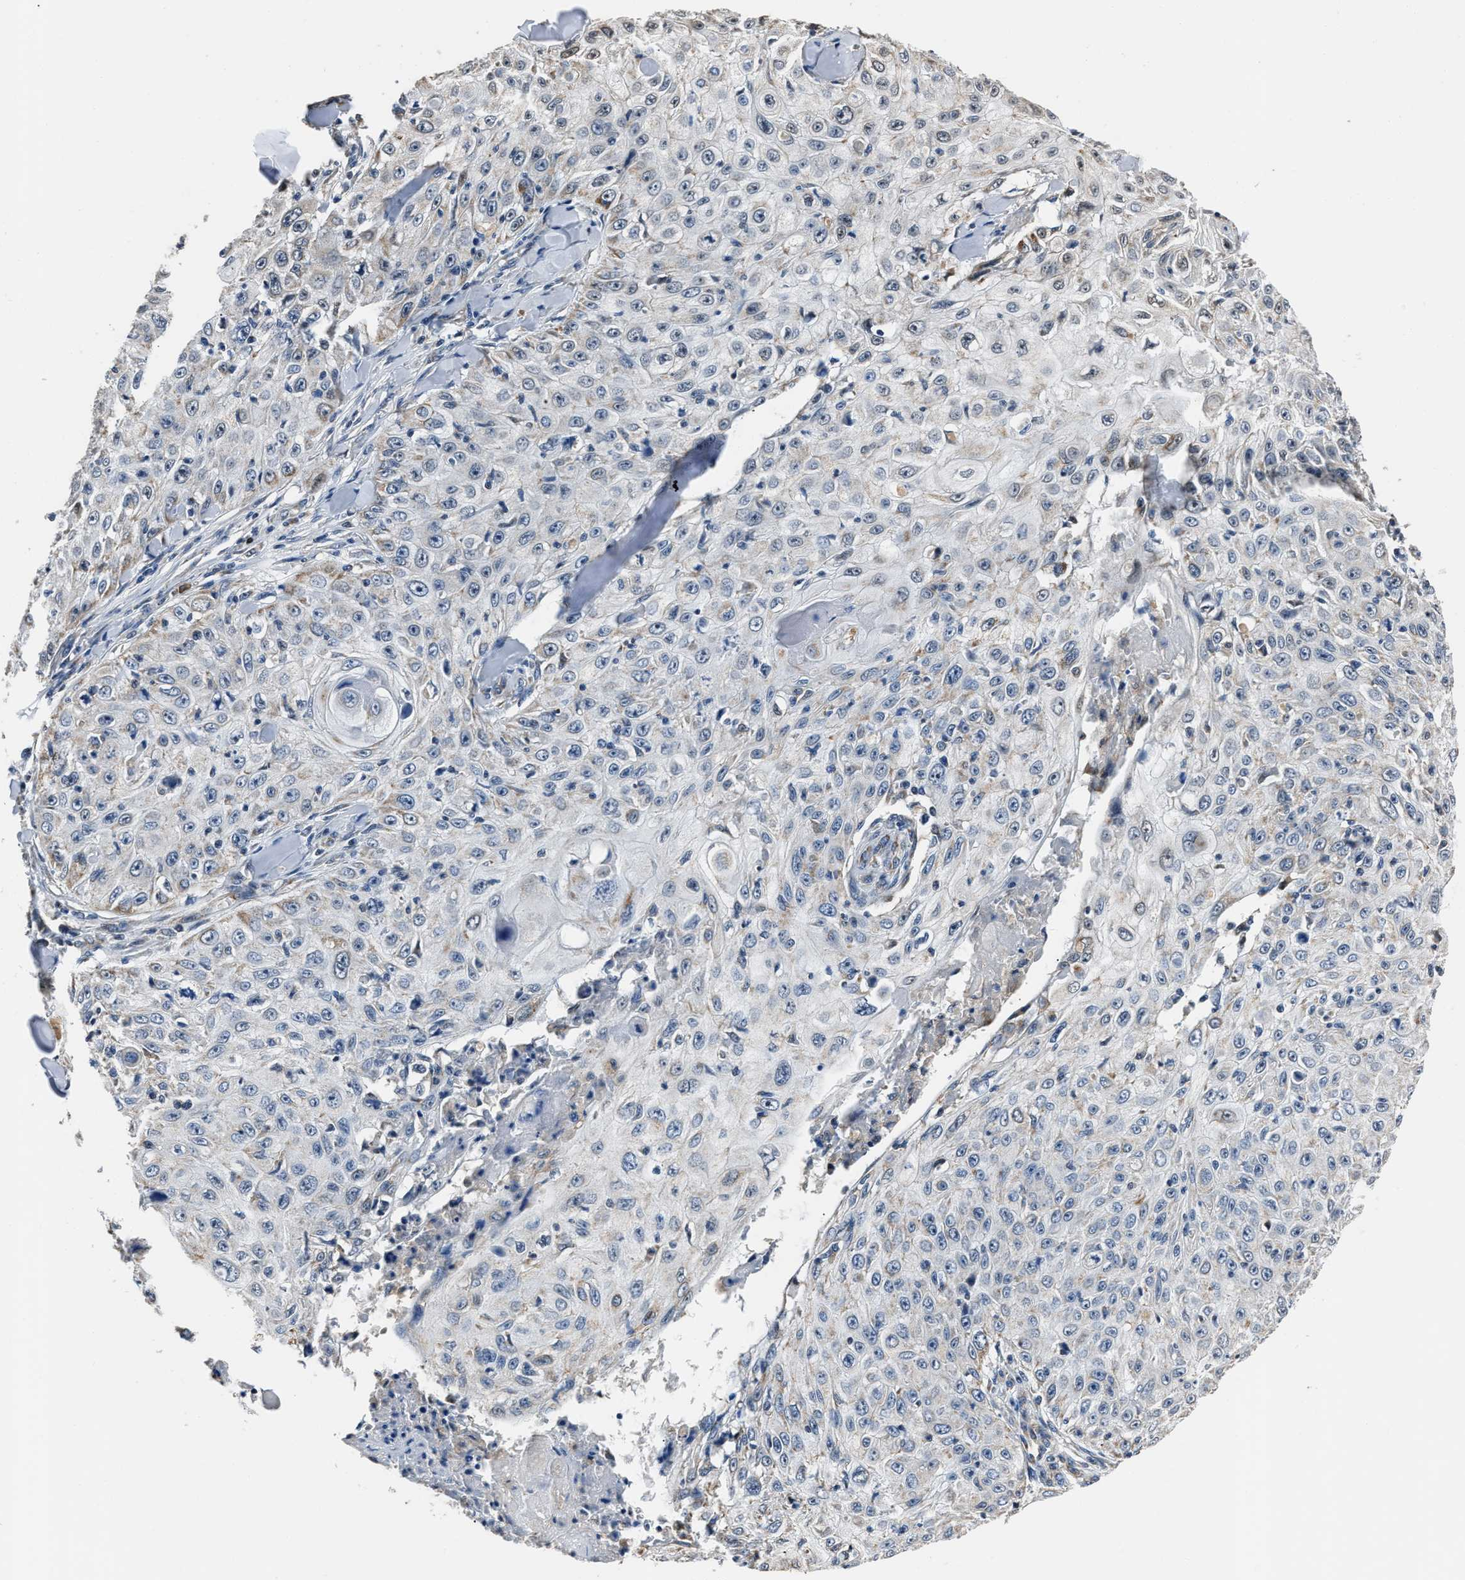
{"staining": {"intensity": "negative", "quantity": "none", "location": "none"}, "tissue": "skin cancer", "cell_type": "Tumor cells", "image_type": "cancer", "snomed": [{"axis": "morphology", "description": "Squamous cell carcinoma, NOS"}, {"axis": "topography", "description": "Skin"}], "caption": "An immunohistochemistry (IHC) photomicrograph of skin cancer (squamous cell carcinoma) is shown. There is no staining in tumor cells of skin cancer (squamous cell carcinoma).", "gene": "NSUN5", "patient": {"sex": "male", "age": 86}}